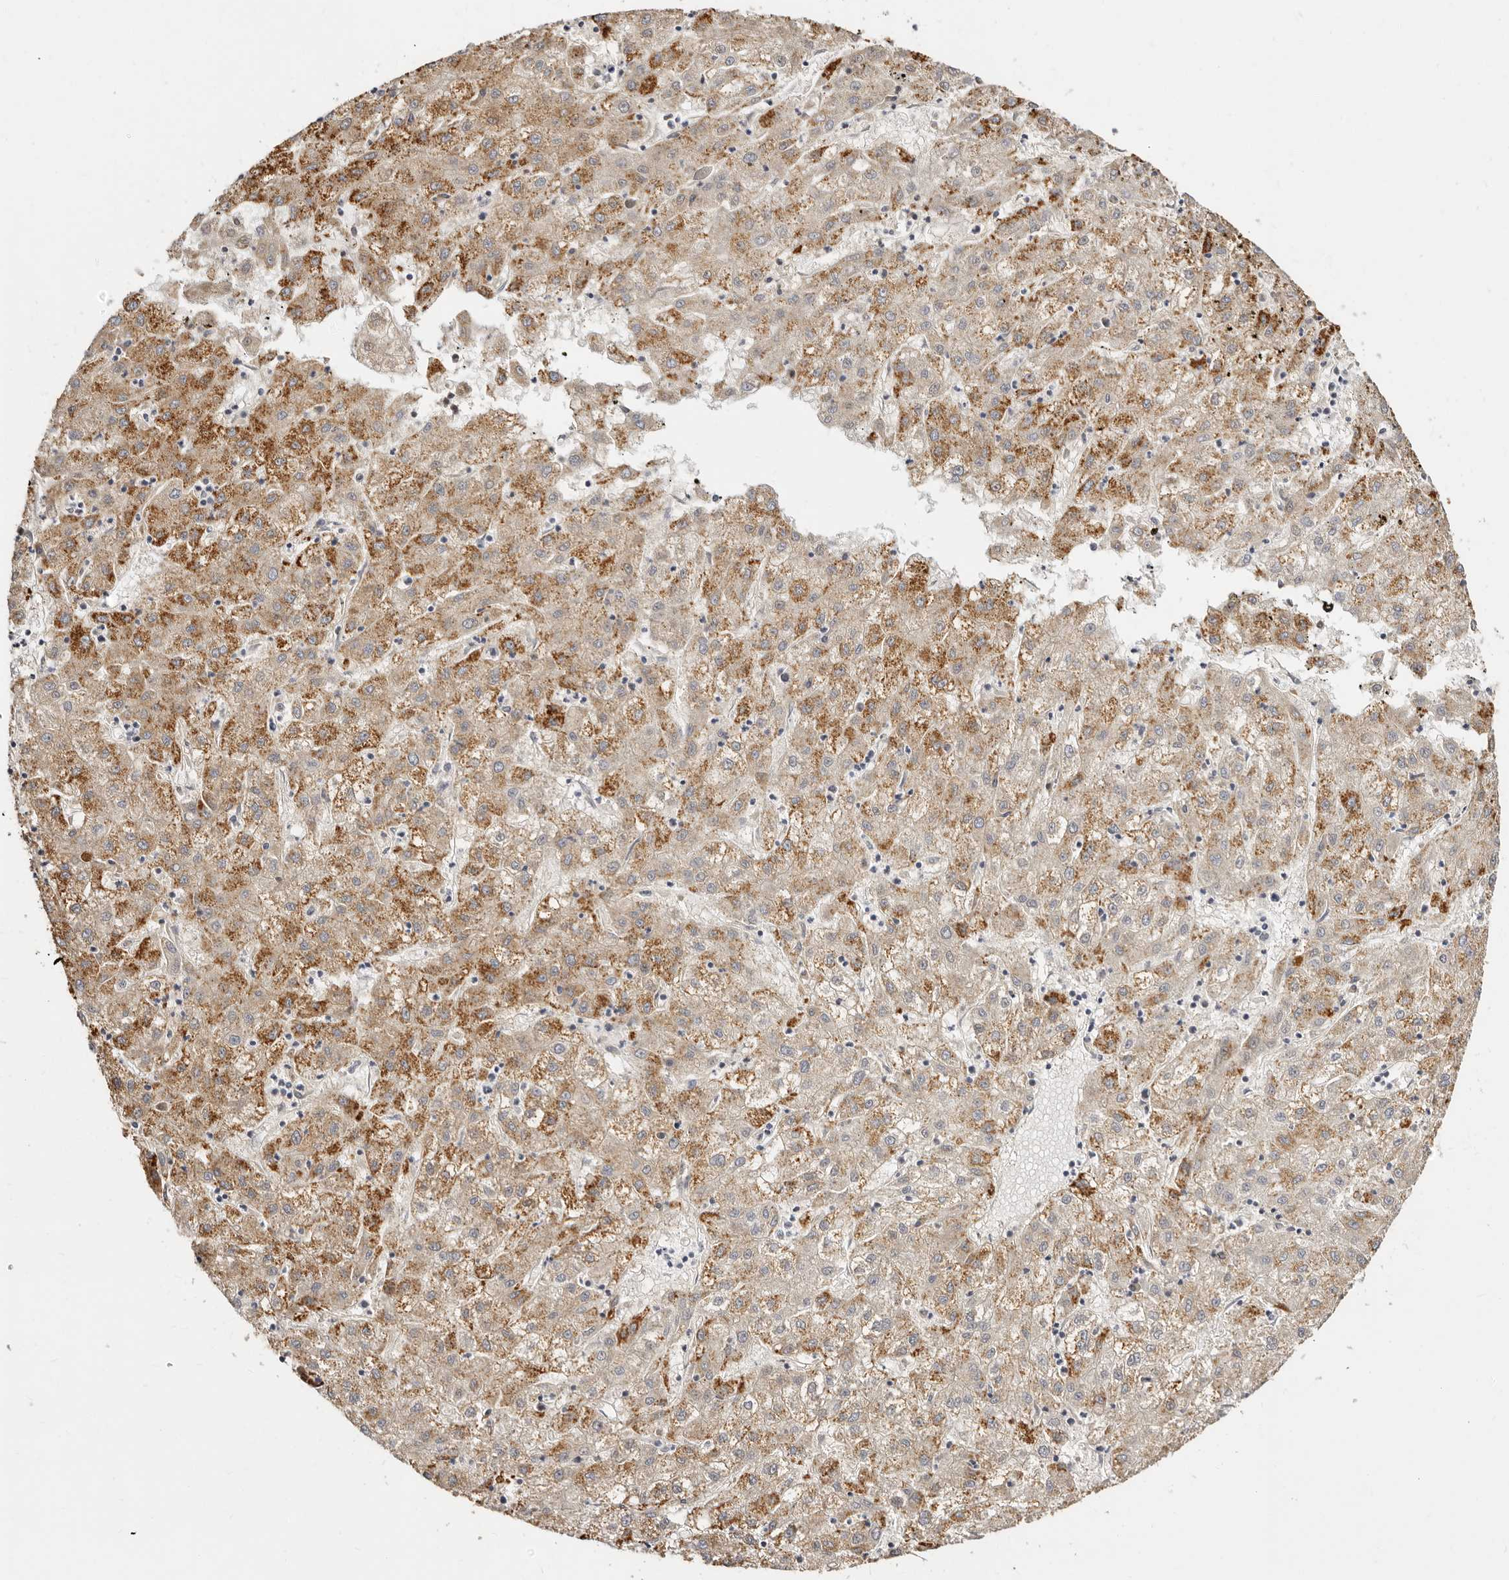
{"staining": {"intensity": "moderate", "quantity": ">75%", "location": "cytoplasmic/membranous"}, "tissue": "liver cancer", "cell_type": "Tumor cells", "image_type": "cancer", "snomed": [{"axis": "morphology", "description": "Carcinoma, Hepatocellular, NOS"}, {"axis": "topography", "description": "Liver"}], "caption": "Protein staining of hepatocellular carcinoma (liver) tissue demonstrates moderate cytoplasmic/membranous expression in about >75% of tumor cells. The protein of interest is stained brown, and the nuclei are stained in blue (DAB IHC with brightfield microscopy, high magnification).", "gene": "LCORL", "patient": {"sex": "male", "age": 72}}